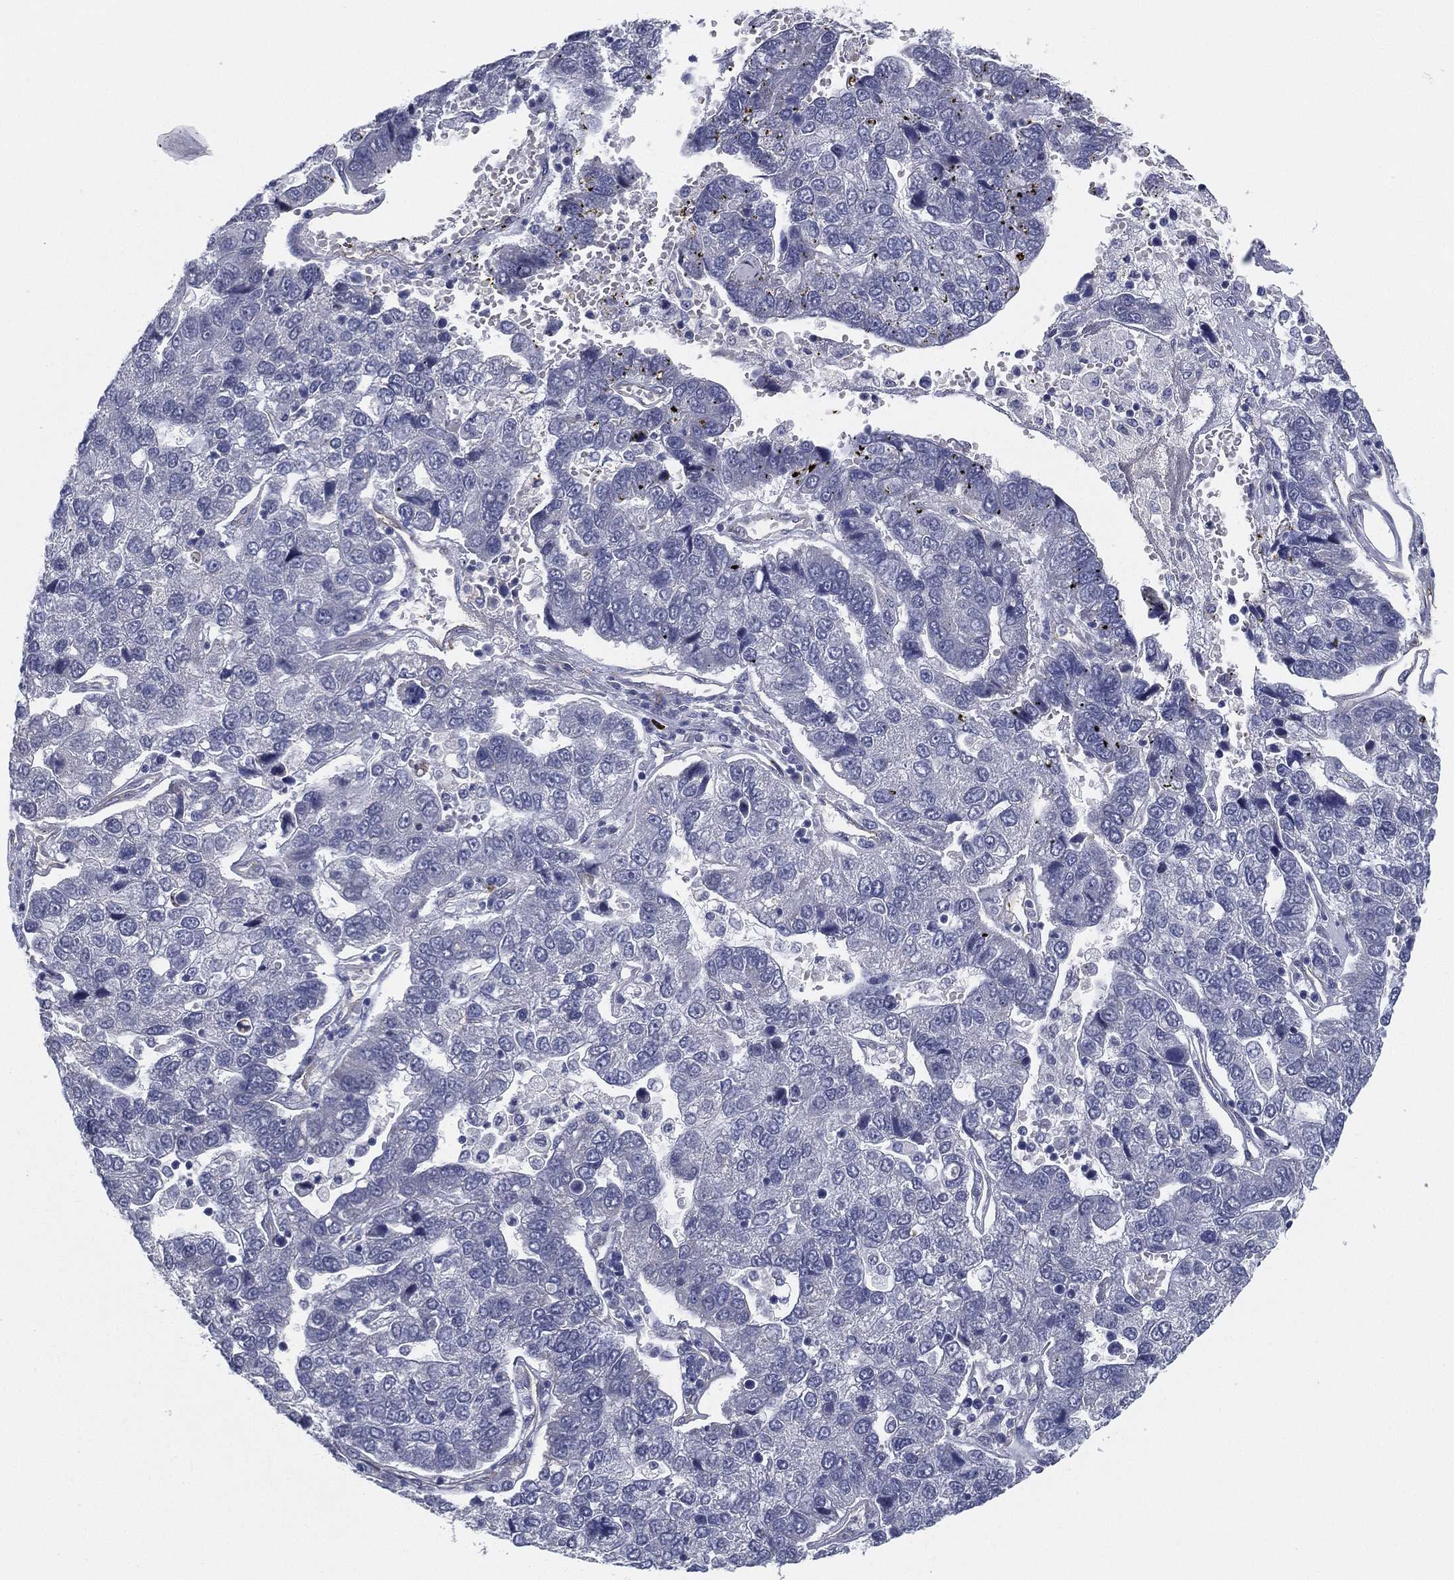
{"staining": {"intensity": "negative", "quantity": "none", "location": "none"}, "tissue": "pancreatic cancer", "cell_type": "Tumor cells", "image_type": "cancer", "snomed": [{"axis": "morphology", "description": "Adenocarcinoma, NOS"}, {"axis": "topography", "description": "Pancreas"}], "caption": "The IHC photomicrograph has no significant positivity in tumor cells of adenocarcinoma (pancreatic) tissue. (DAB immunohistochemistry (IHC), high magnification).", "gene": "LRRC56", "patient": {"sex": "female", "age": 61}}